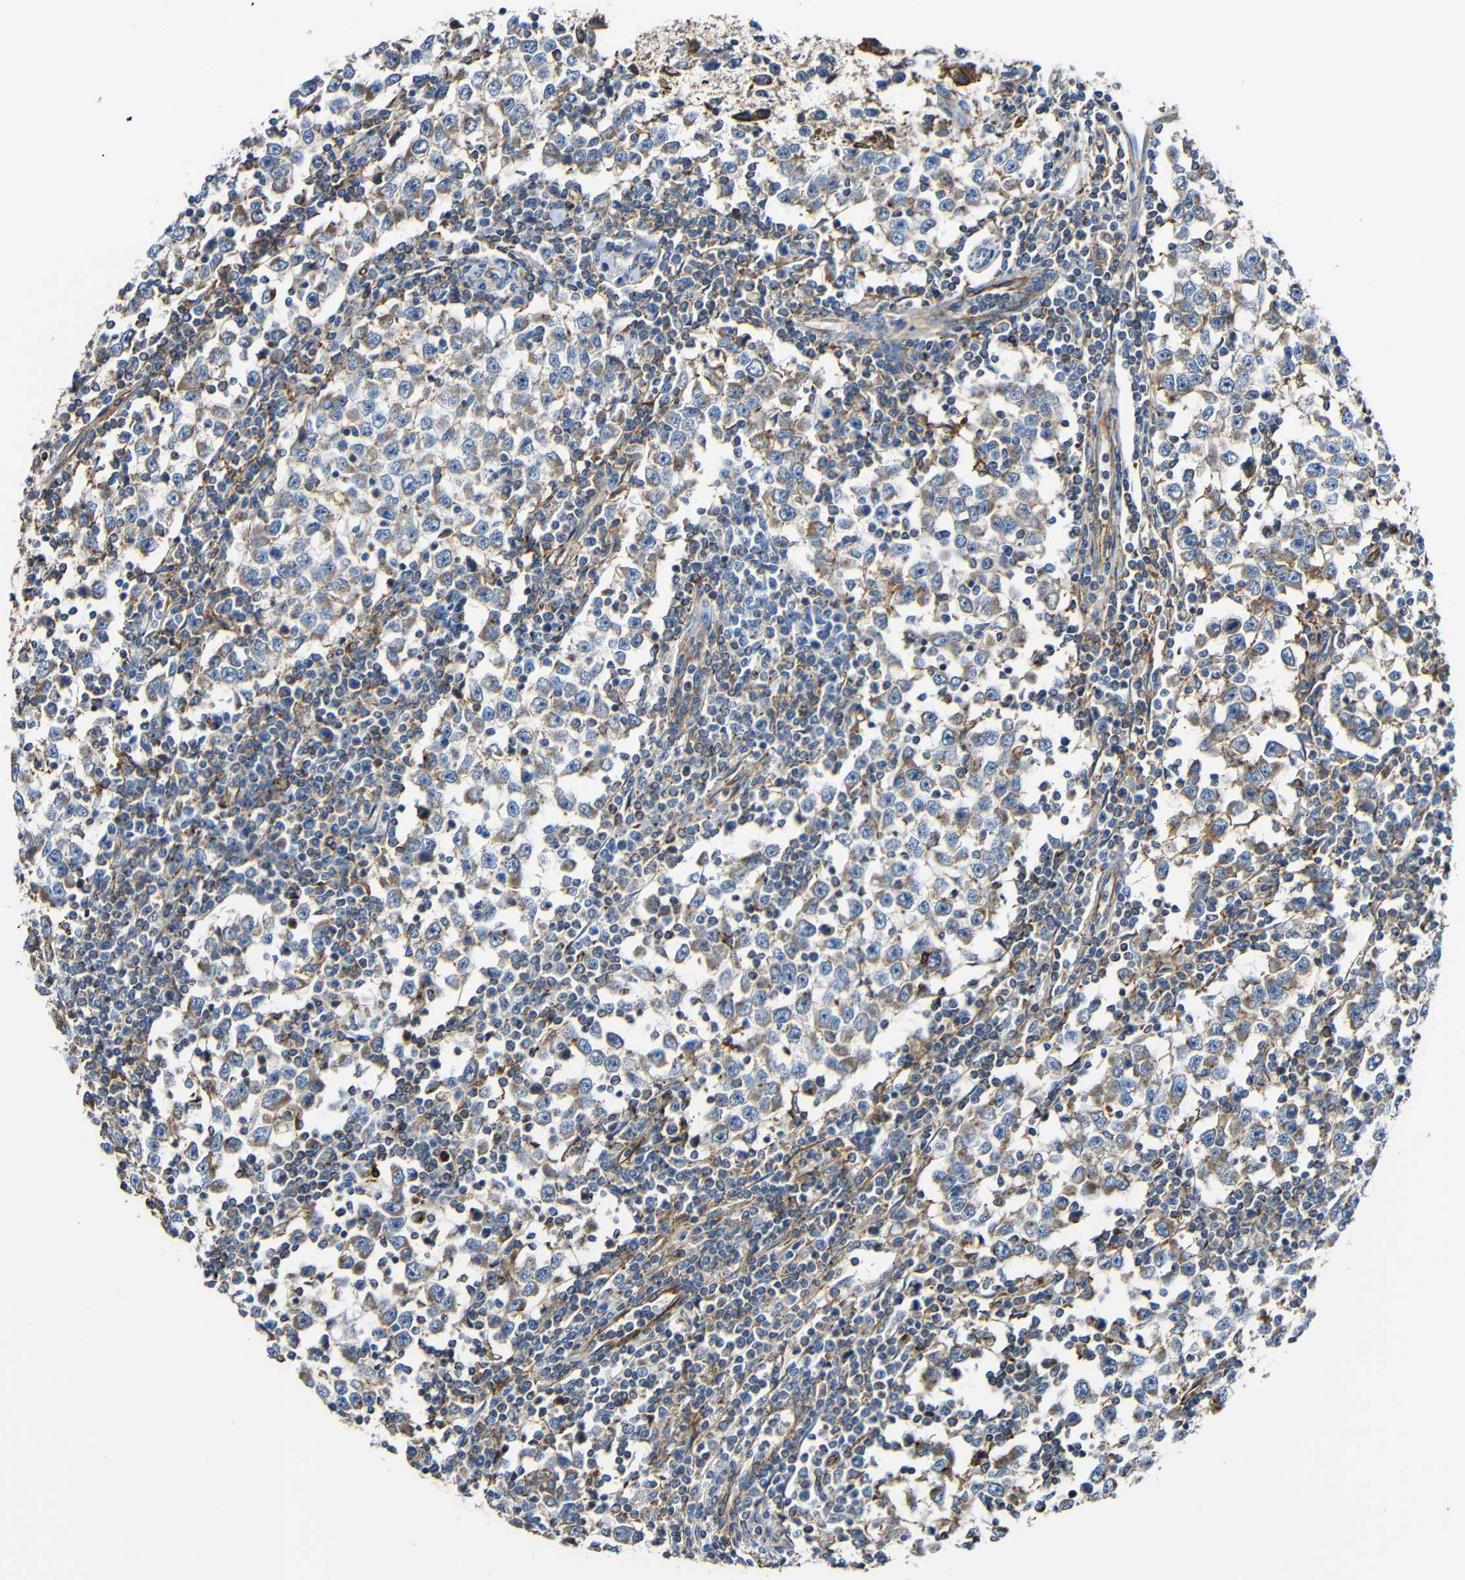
{"staining": {"intensity": "weak", "quantity": "25%-75%", "location": "cytoplasmic/membranous"}, "tissue": "testis cancer", "cell_type": "Tumor cells", "image_type": "cancer", "snomed": [{"axis": "morphology", "description": "Seminoma, NOS"}, {"axis": "topography", "description": "Testis"}], "caption": "A micrograph of seminoma (testis) stained for a protein displays weak cytoplasmic/membranous brown staining in tumor cells.", "gene": "IGSF10", "patient": {"sex": "male", "age": 65}}